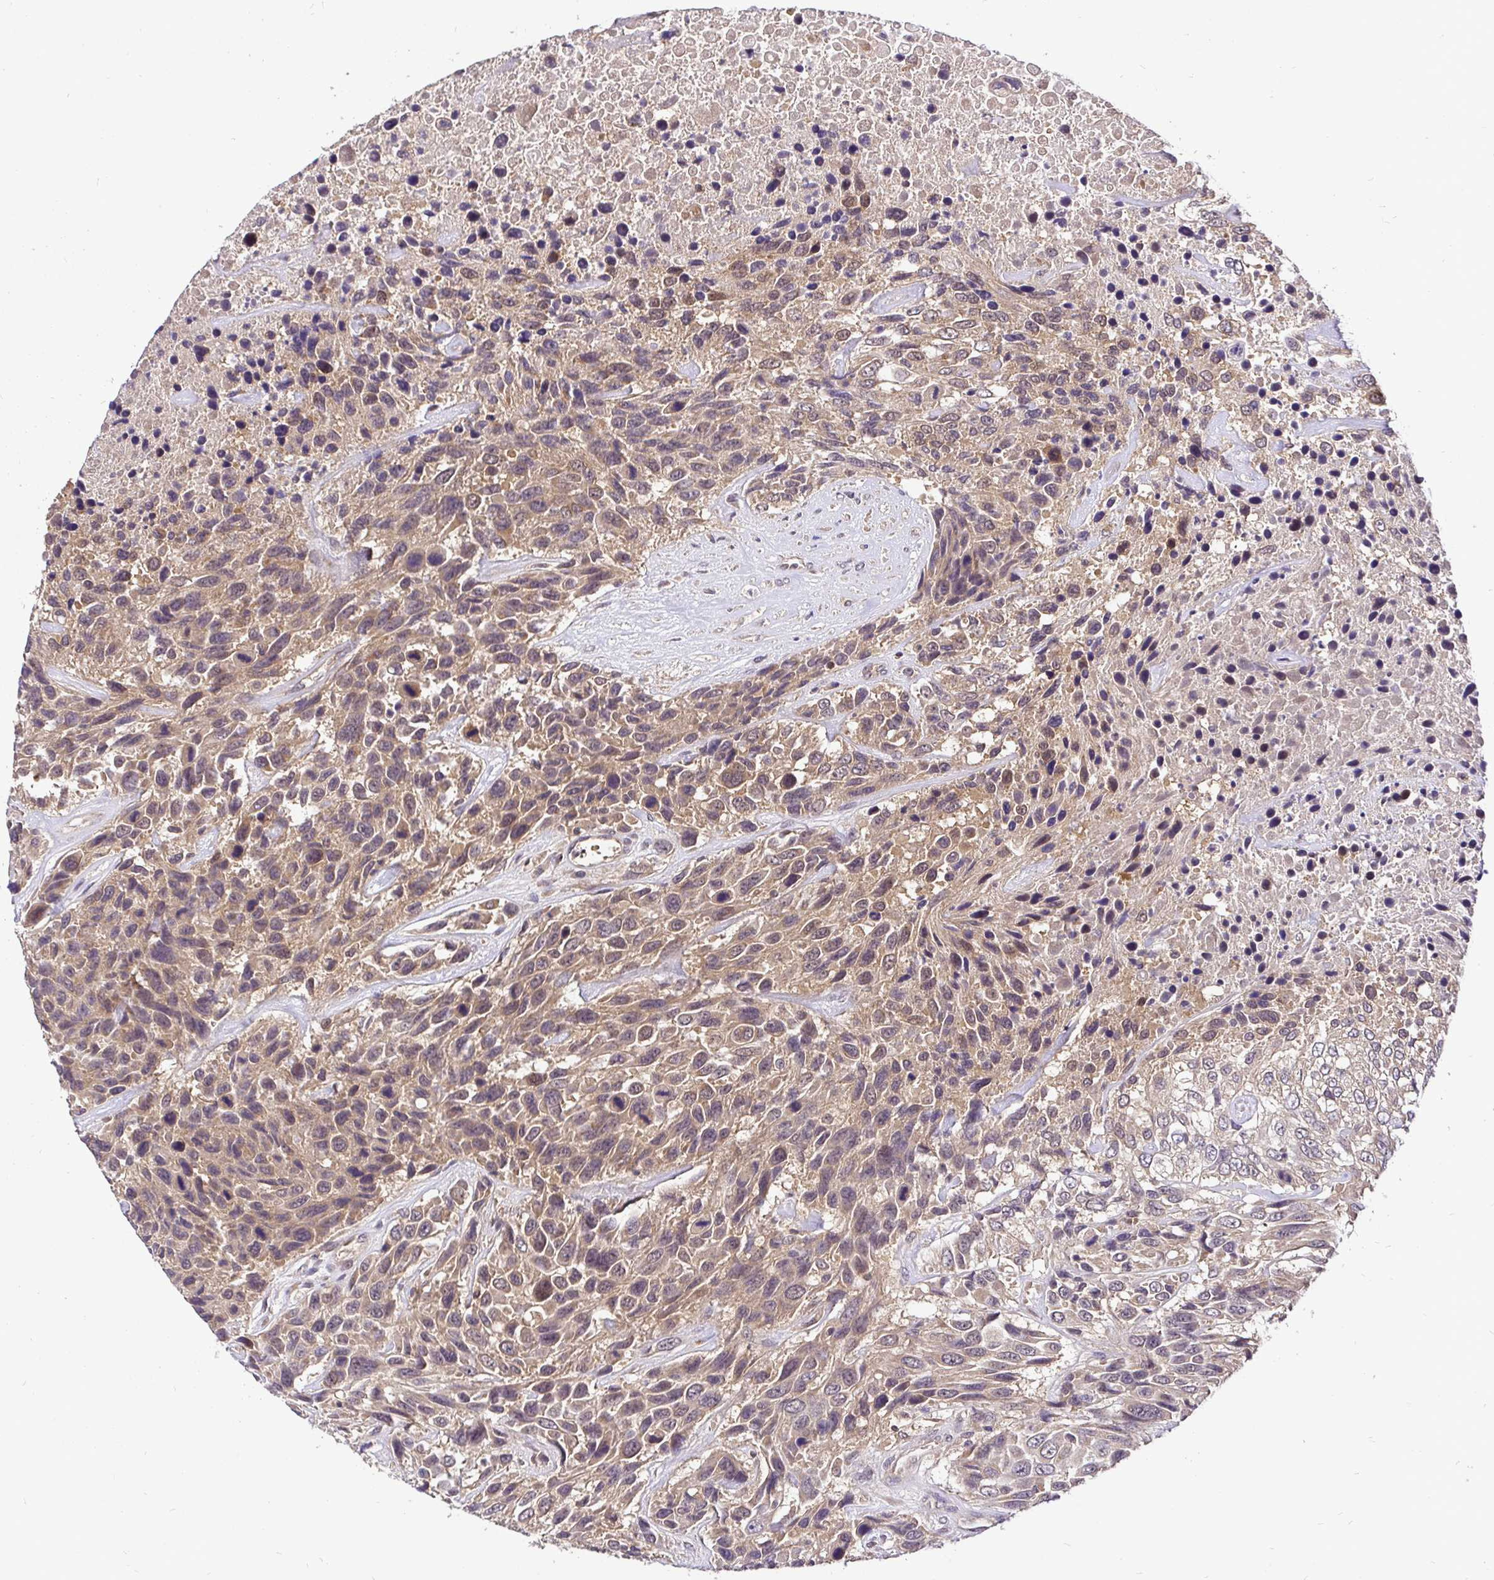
{"staining": {"intensity": "moderate", "quantity": ">75%", "location": "cytoplasmic/membranous,nuclear"}, "tissue": "urothelial cancer", "cell_type": "Tumor cells", "image_type": "cancer", "snomed": [{"axis": "morphology", "description": "Urothelial carcinoma, High grade"}, {"axis": "topography", "description": "Urinary bladder"}], "caption": "DAB immunohistochemical staining of human urothelial cancer exhibits moderate cytoplasmic/membranous and nuclear protein staining in about >75% of tumor cells. The protein is stained brown, and the nuclei are stained in blue (DAB IHC with brightfield microscopy, high magnification).", "gene": "UBE2M", "patient": {"sex": "female", "age": 70}}